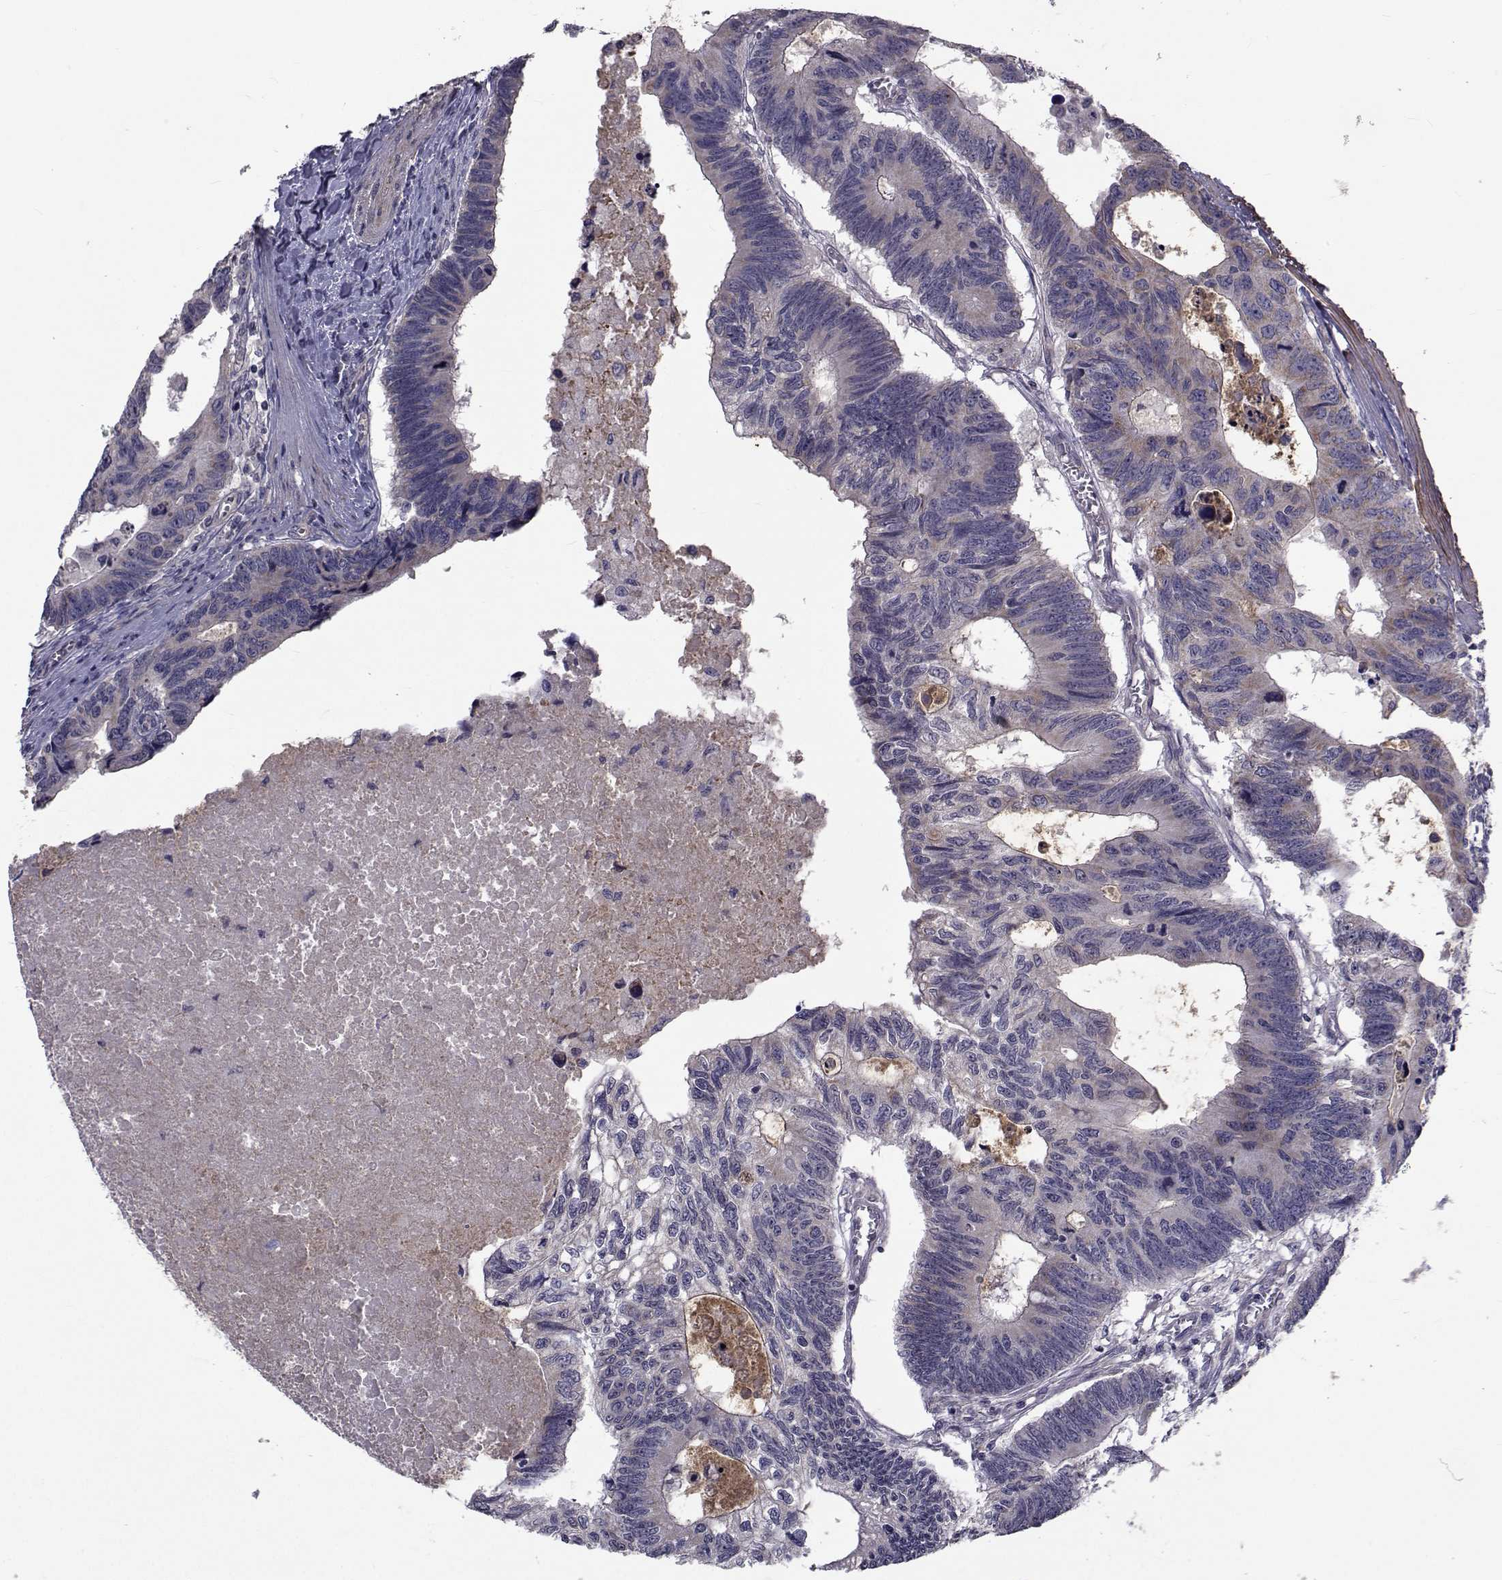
{"staining": {"intensity": "weak", "quantity": "<25%", "location": "cytoplasmic/membranous"}, "tissue": "colorectal cancer", "cell_type": "Tumor cells", "image_type": "cancer", "snomed": [{"axis": "morphology", "description": "Adenocarcinoma, NOS"}, {"axis": "topography", "description": "Colon"}], "caption": "IHC photomicrograph of human colorectal cancer stained for a protein (brown), which shows no expression in tumor cells.", "gene": "CFAP74", "patient": {"sex": "female", "age": 77}}